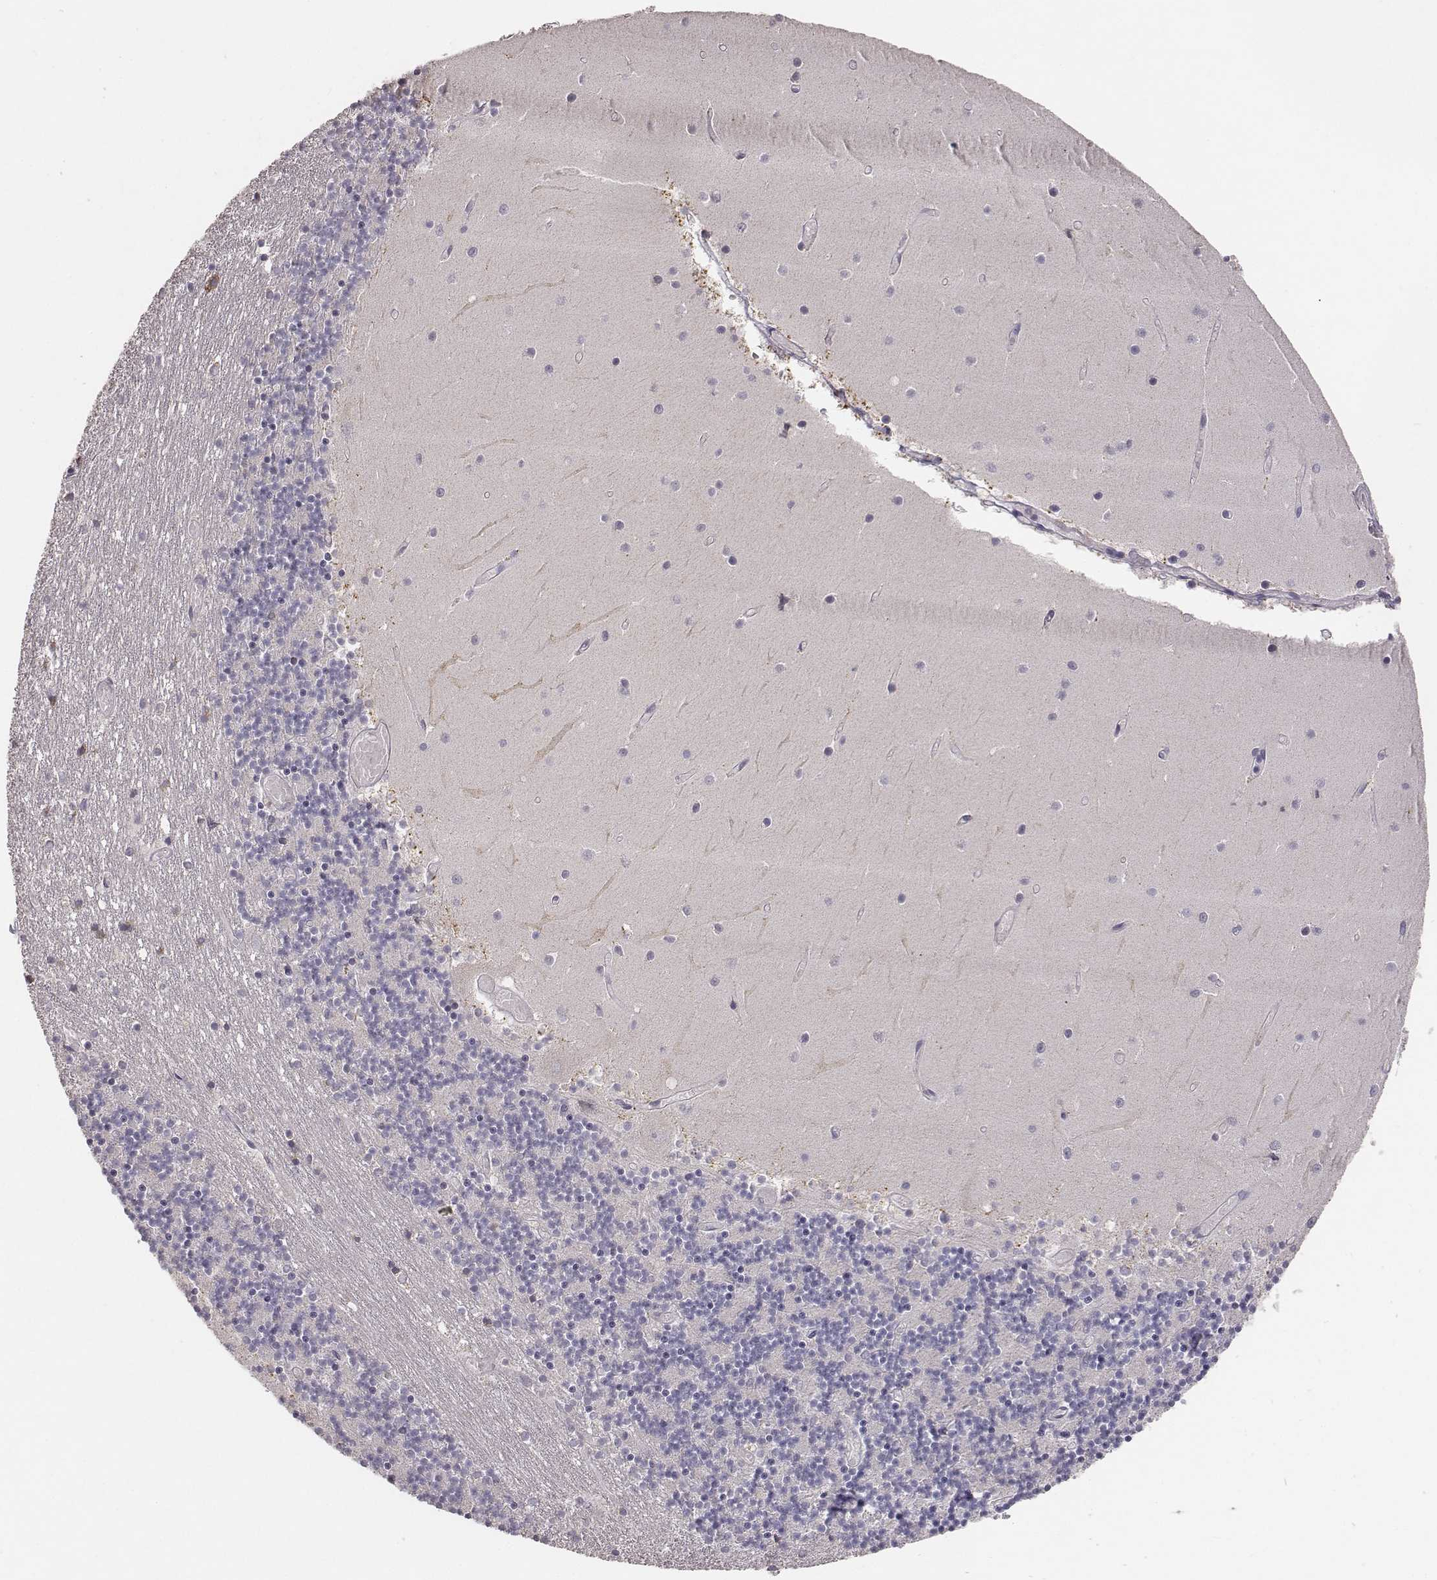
{"staining": {"intensity": "negative", "quantity": "none", "location": "none"}, "tissue": "cerebellum", "cell_type": "Cells in granular layer", "image_type": "normal", "snomed": [{"axis": "morphology", "description": "Normal tissue, NOS"}, {"axis": "topography", "description": "Cerebellum"}], "caption": "Protein analysis of benign cerebellum displays no significant expression in cells in granular layer. (DAB (3,3'-diaminobenzidine) immunohistochemistry, high magnification).", "gene": "ABCD3", "patient": {"sex": "female", "age": 28}}